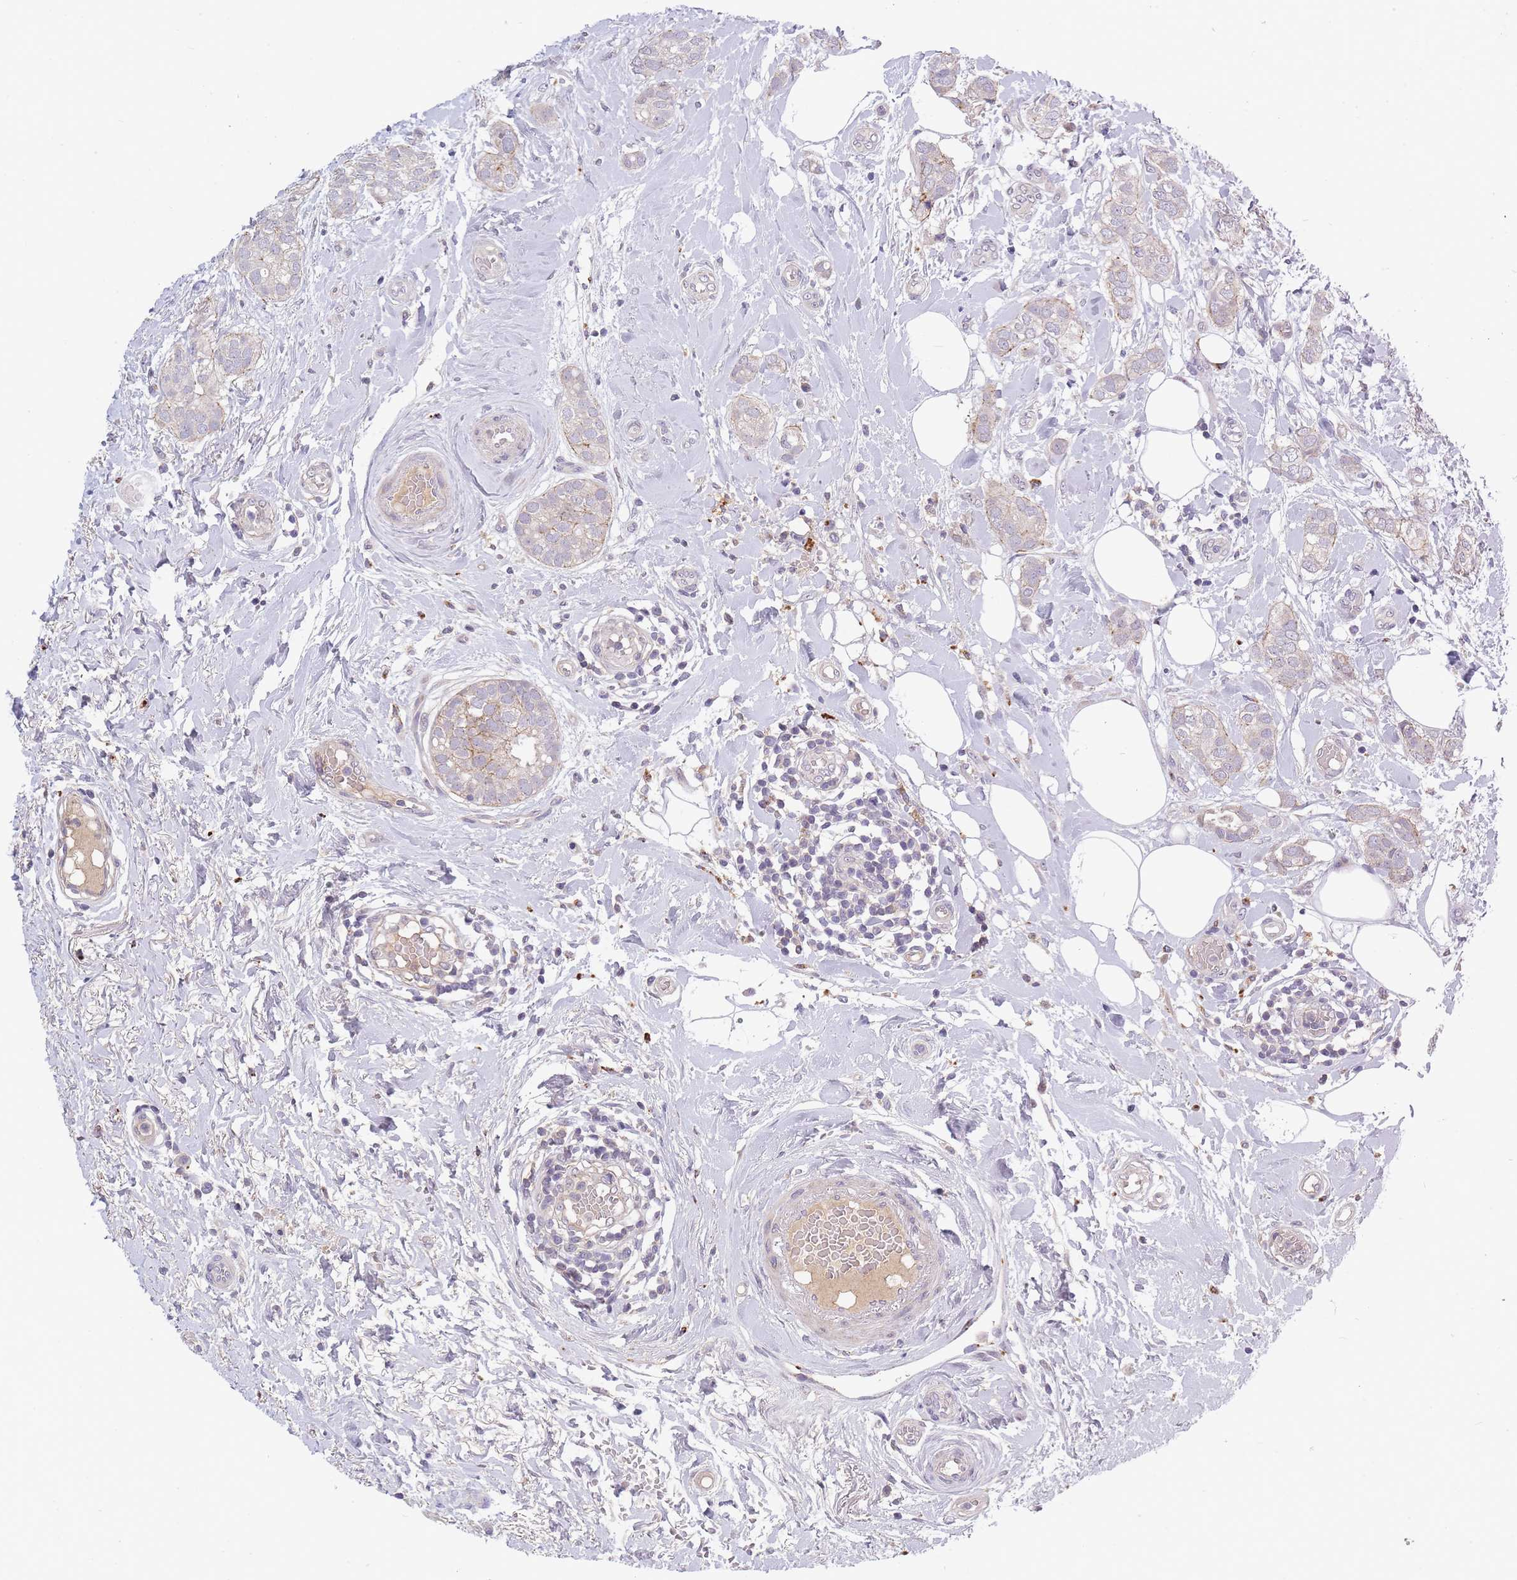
{"staining": {"intensity": "weak", "quantity": "<25%", "location": "cytoplasmic/membranous"}, "tissue": "breast cancer", "cell_type": "Tumor cells", "image_type": "cancer", "snomed": [{"axis": "morphology", "description": "Duct carcinoma"}, {"axis": "topography", "description": "Breast"}], "caption": "This is an immunohistochemistry (IHC) photomicrograph of human breast infiltrating ductal carcinoma. There is no expression in tumor cells.", "gene": "TRIM61", "patient": {"sex": "female", "age": 73}}